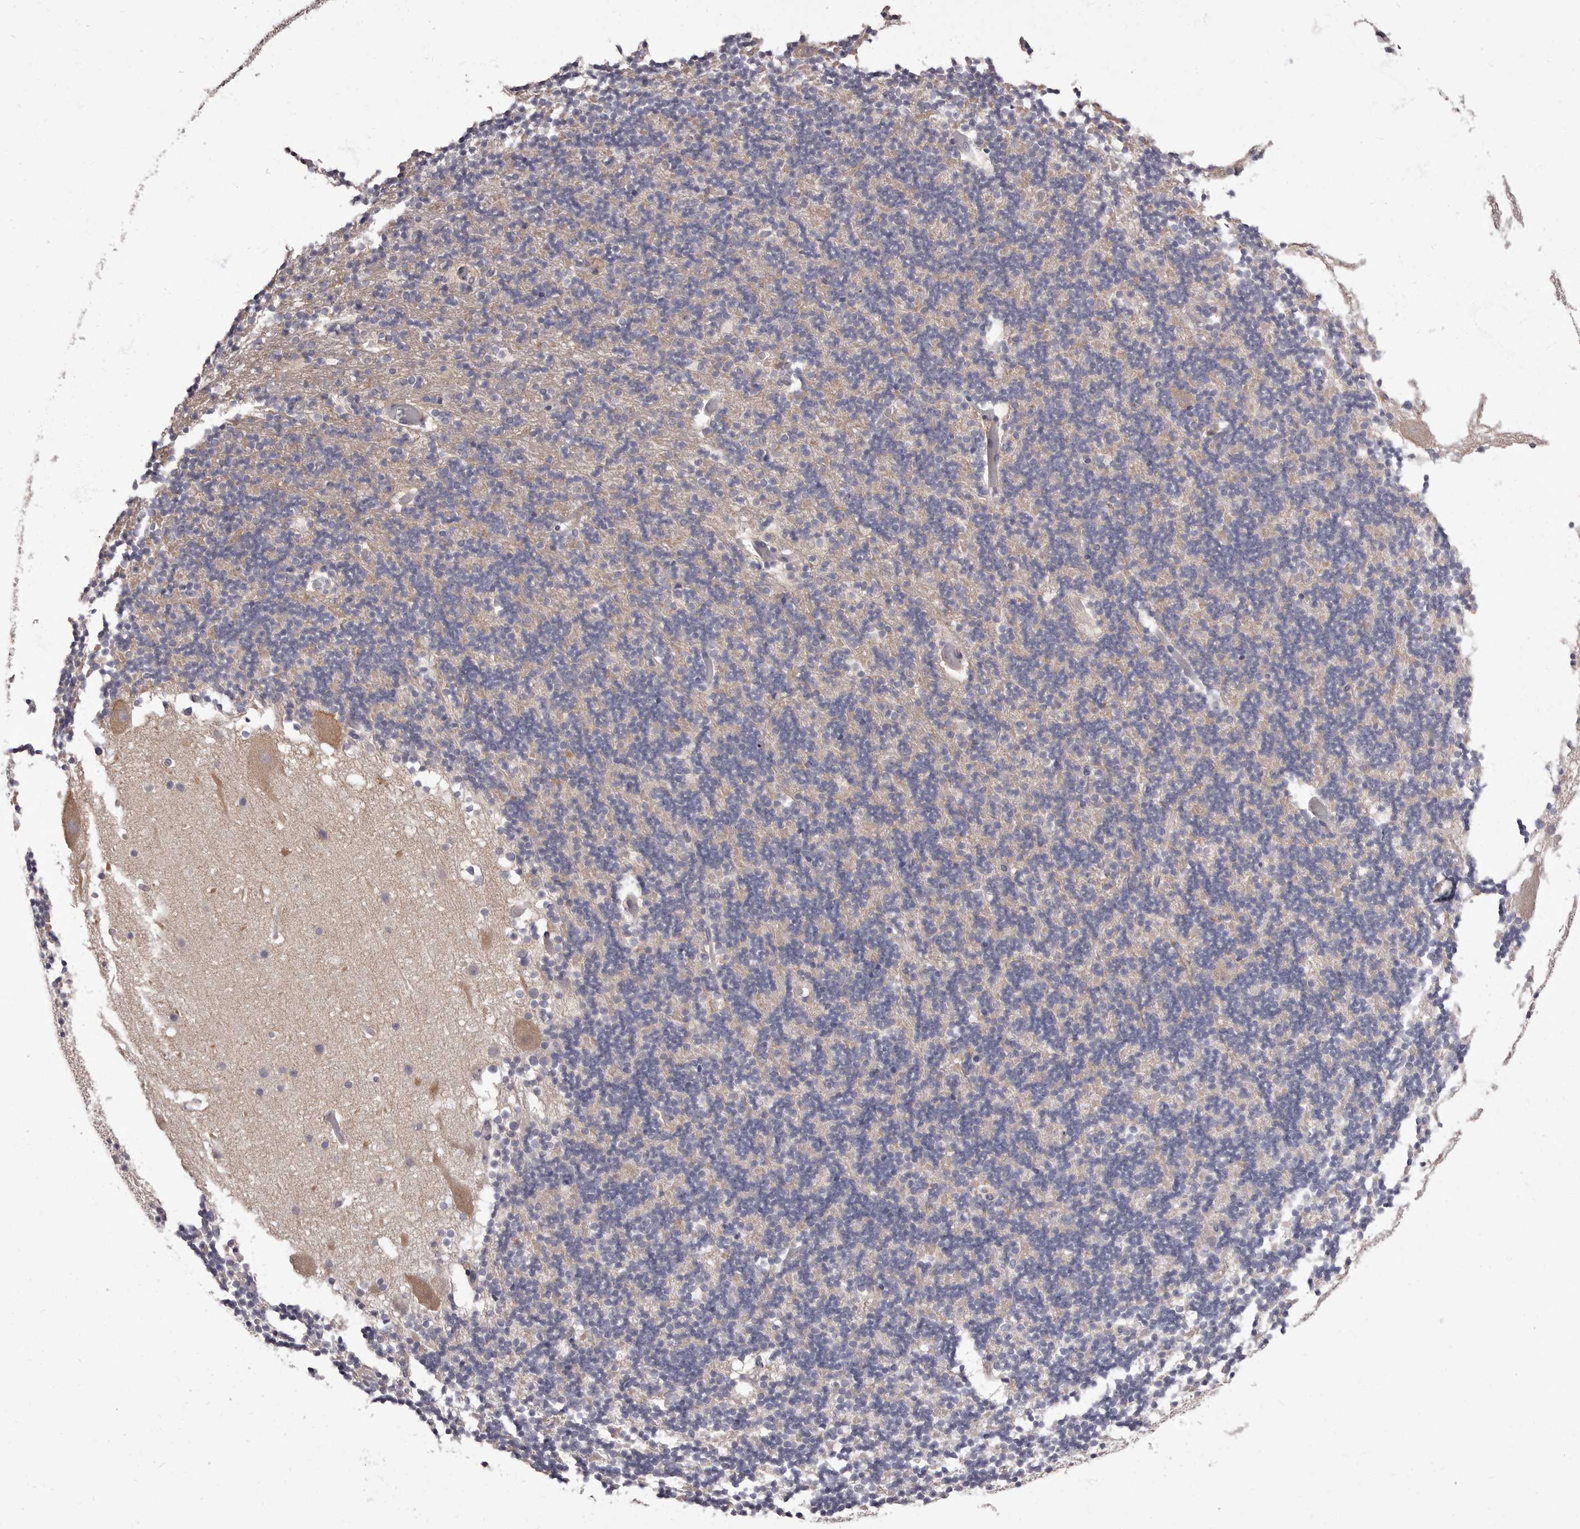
{"staining": {"intensity": "negative", "quantity": "none", "location": "none"}, "tissue": "cerebellum", "cell_type": "Cells in granular layer", "image_type": "normal", "snomed": [{"axis": "morphology", "description": "Normal tissue, NOS"}, {"axis": "topography", "description": "Cerebellum"}], "caption": "Immunohistochemical staining of benign human cerebellum exhibits no significant staining in cells in granular layer.", "gene": "APEH", "patient": {"sex": "male", "age": 57}}